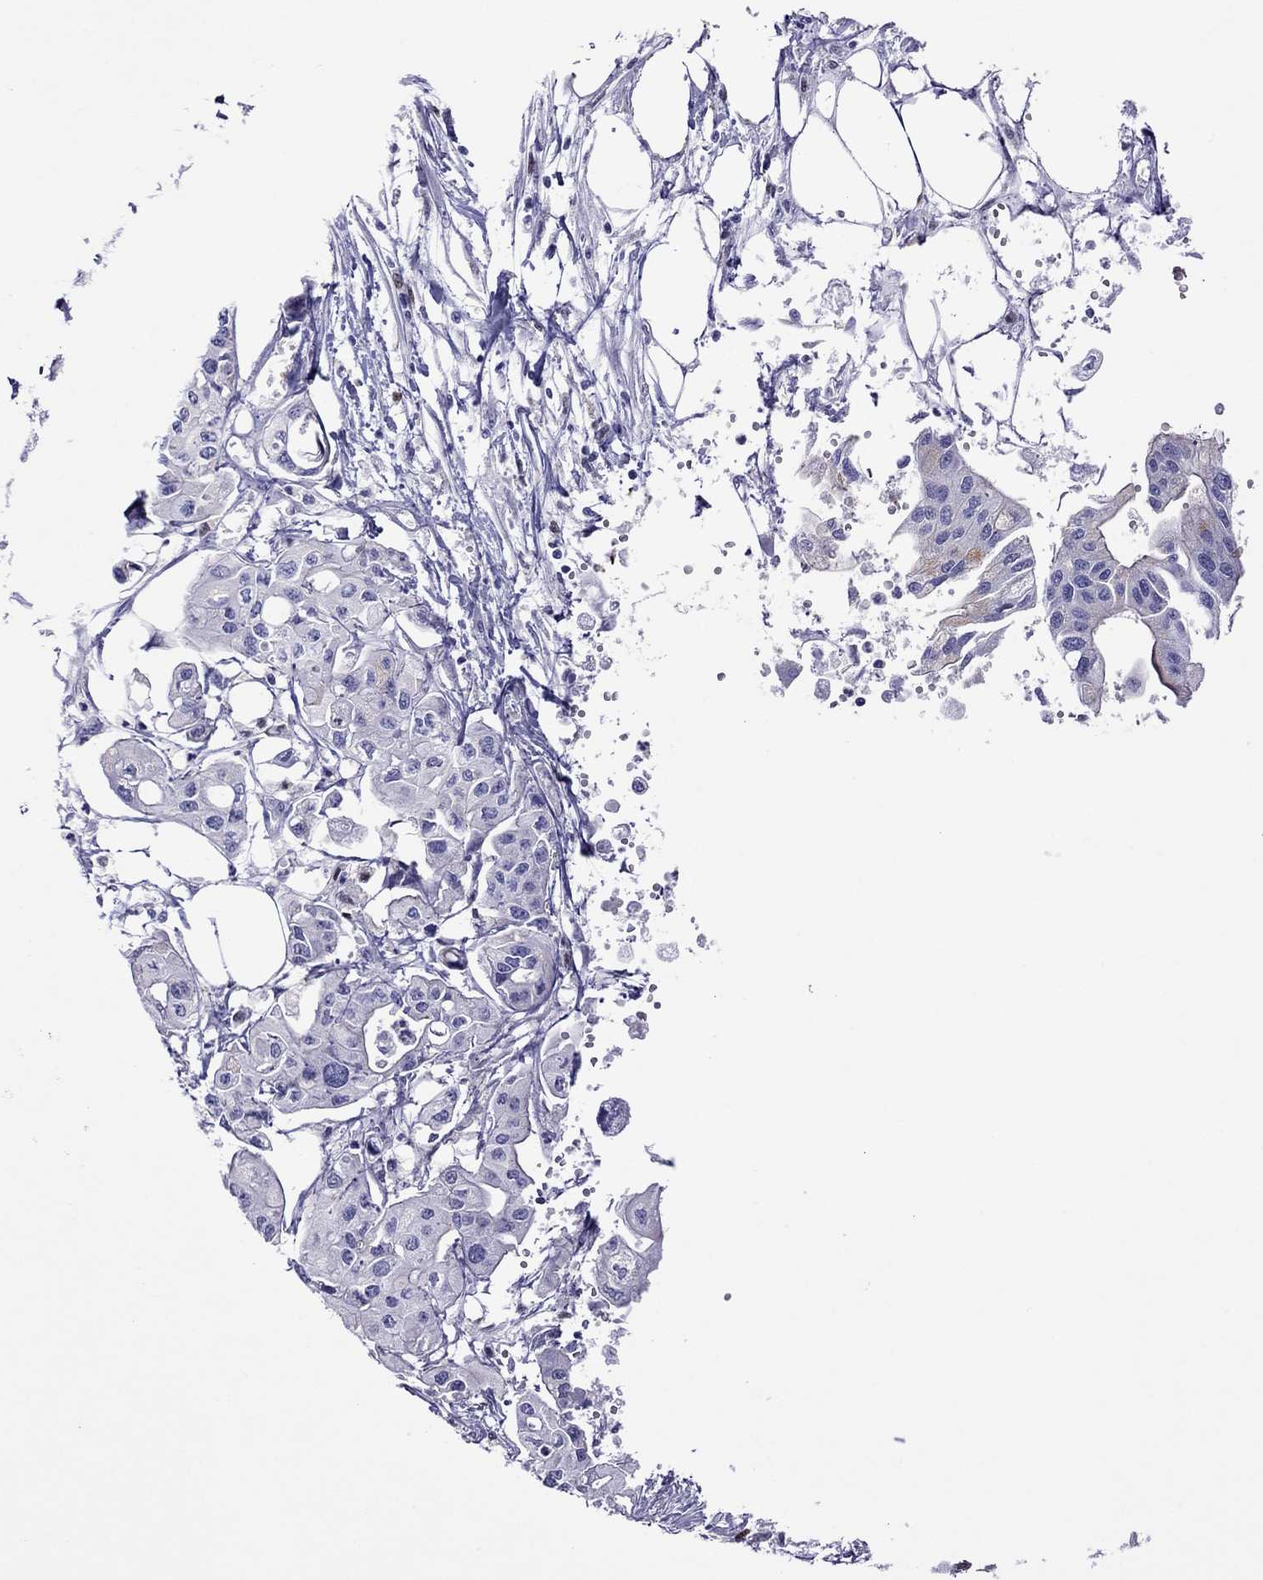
{"staining": {"intensity": "weak", "quantity": "<25%", "location": "cytoplasmic/membranous"}, "tissue": "pancreatic cancer", "cell_type": "Tumor cells", "image_type": "cancer", "snomed": [{"axis": "morphology", "description": "Adenocarcinoma, NOS"}, {"axis": "topography", "description": "Pancreas"}], "caption": "IHC micrograph of pancreatic adenocarcinoma stained for a protein (brown), which displays no positivity in tumor cells. (DAB IHC, high magnification).", "gene": "MPZ", "patient": {"sex": "male", "age": 70}}